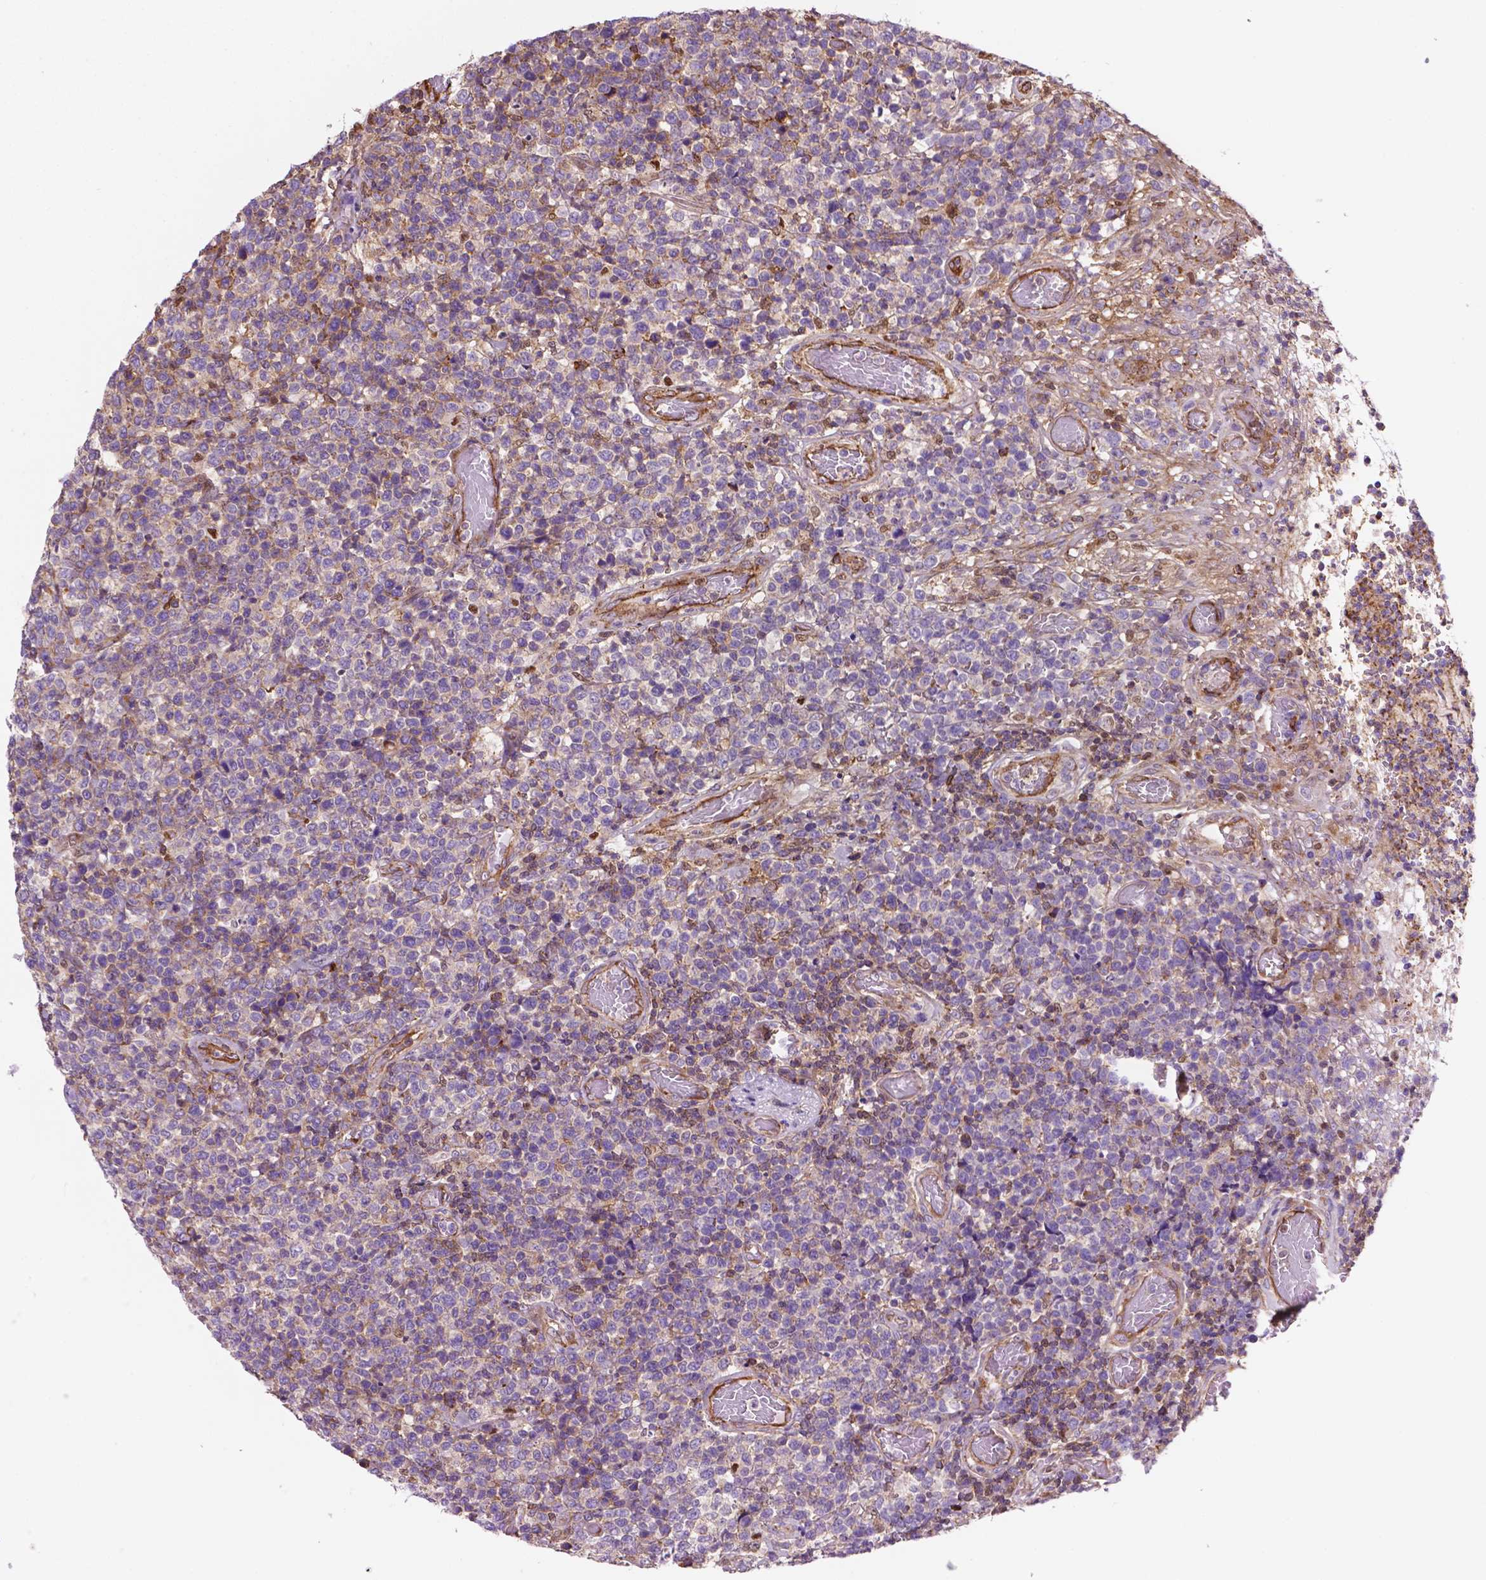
{"staining": {"intensity": "negative", "quantity": "none", "location": "none"}, "tissue": "lymphoma", "cell_type": "Tumor cells", "image_type": "cancer", "snomed": [{"axis": "morphology", "description": "Malignant lymphoma, non-Hodgkin's type, High grade"}, {"axis": "topography", "description": "Soft tissue"}], "caption": "Tumor cells show no significant protein staining in malignant lymphoma, non-Hodgkin's type (high-grade).", "gene": "DCN", "patient": {"sex": "female", "age": 56}}